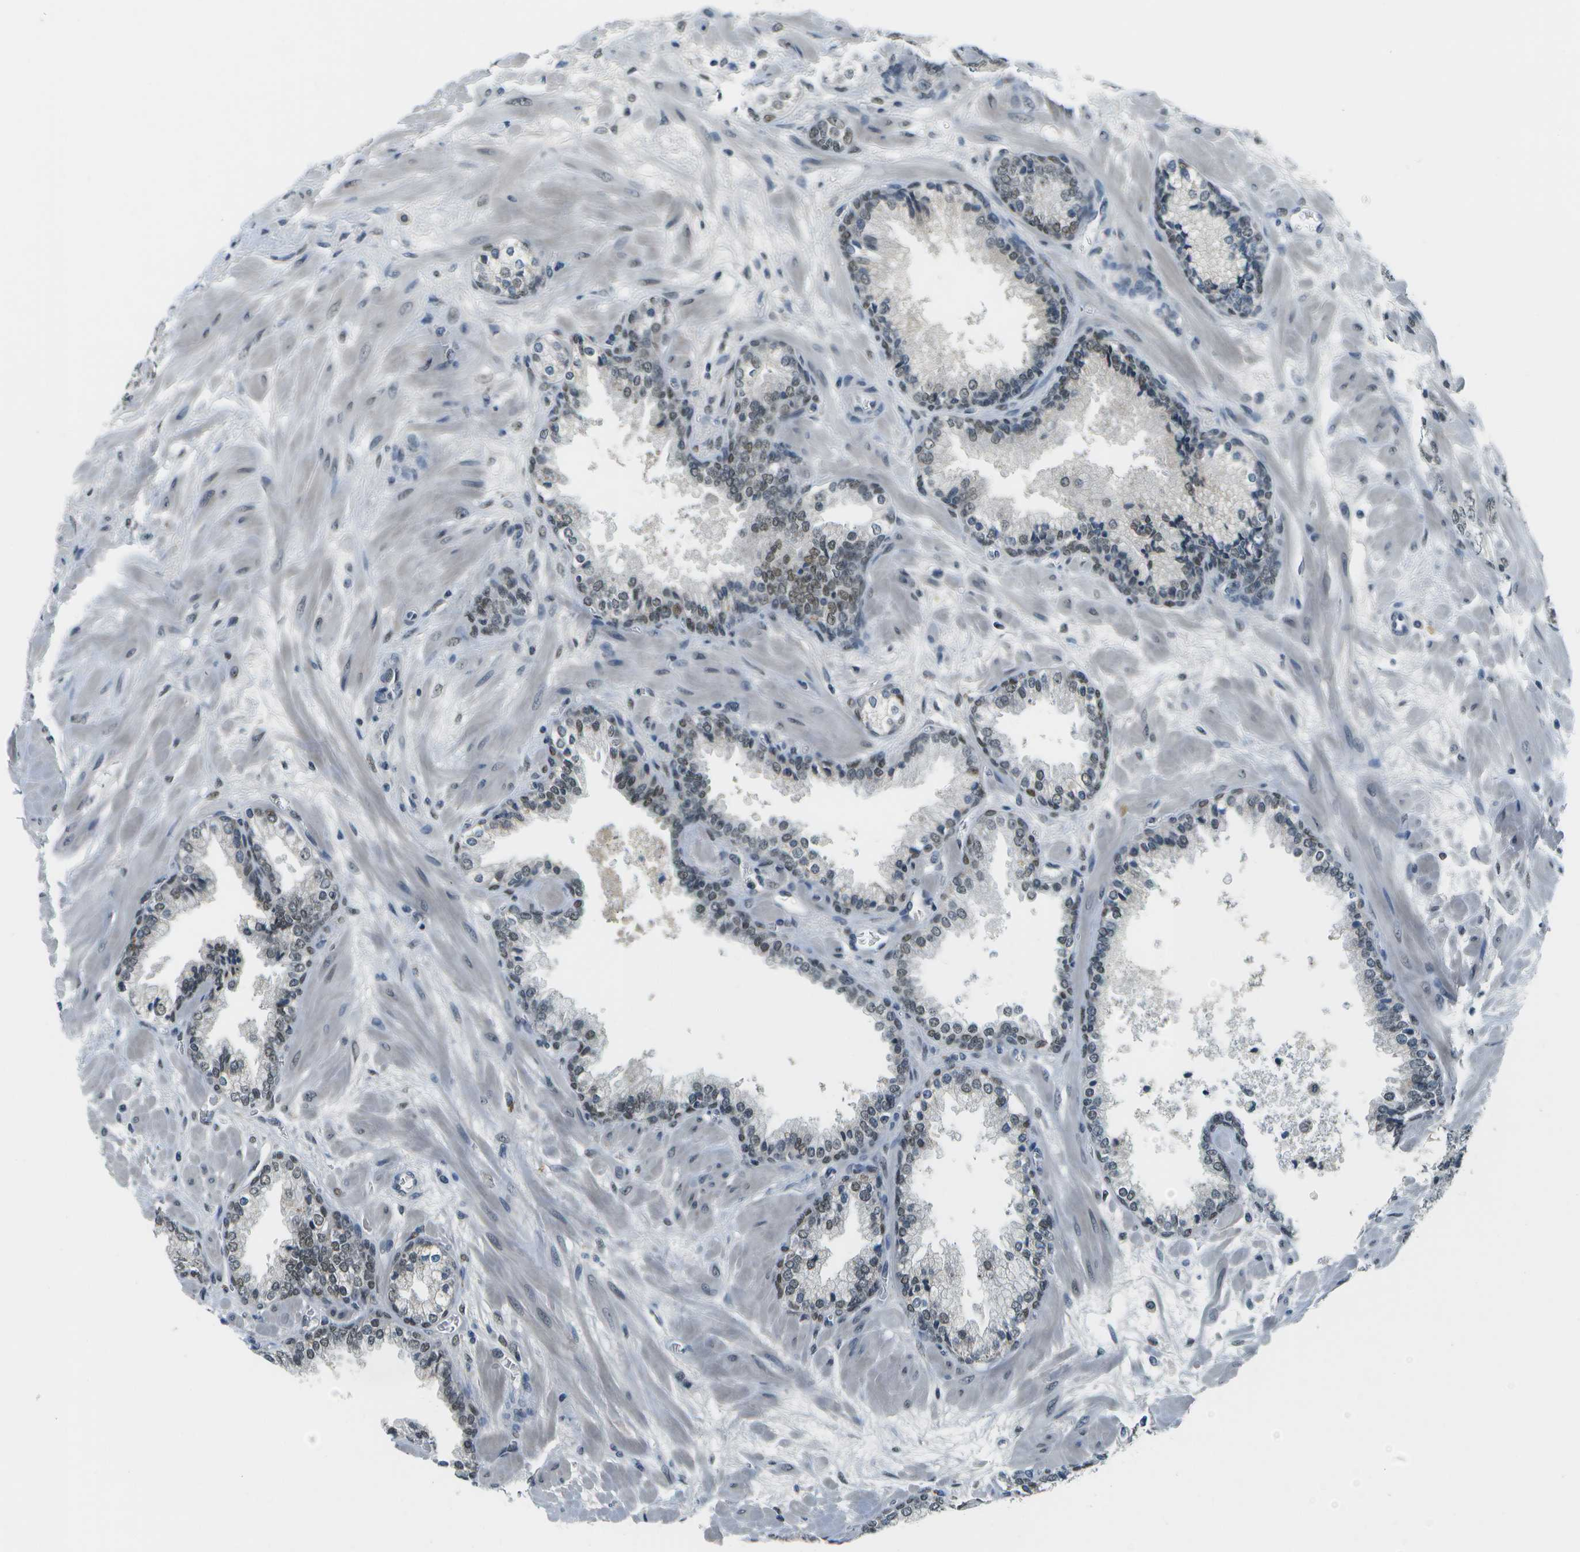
{"staining": {"intensity": "moderate", "quantity": "25%-75%", "location": "nuclear"}, "tissue": "prostate cancer", "cell_type": "Tumor cells", "image_type": "cancer", "snomed": [{"axis": "morphology", "description": "Adenocarcinoma, Low grade"}, {"axis": "topography", "description": "Prostate"}], "caption": "Human prostate adenocarcinoma (low-grade) stained with a brown dye exhibits moderate nuclear positive expression in about 25%-75% of tumor cells.", "gene": "CBX5", "patient": {"sex": "male", "age": 63}}